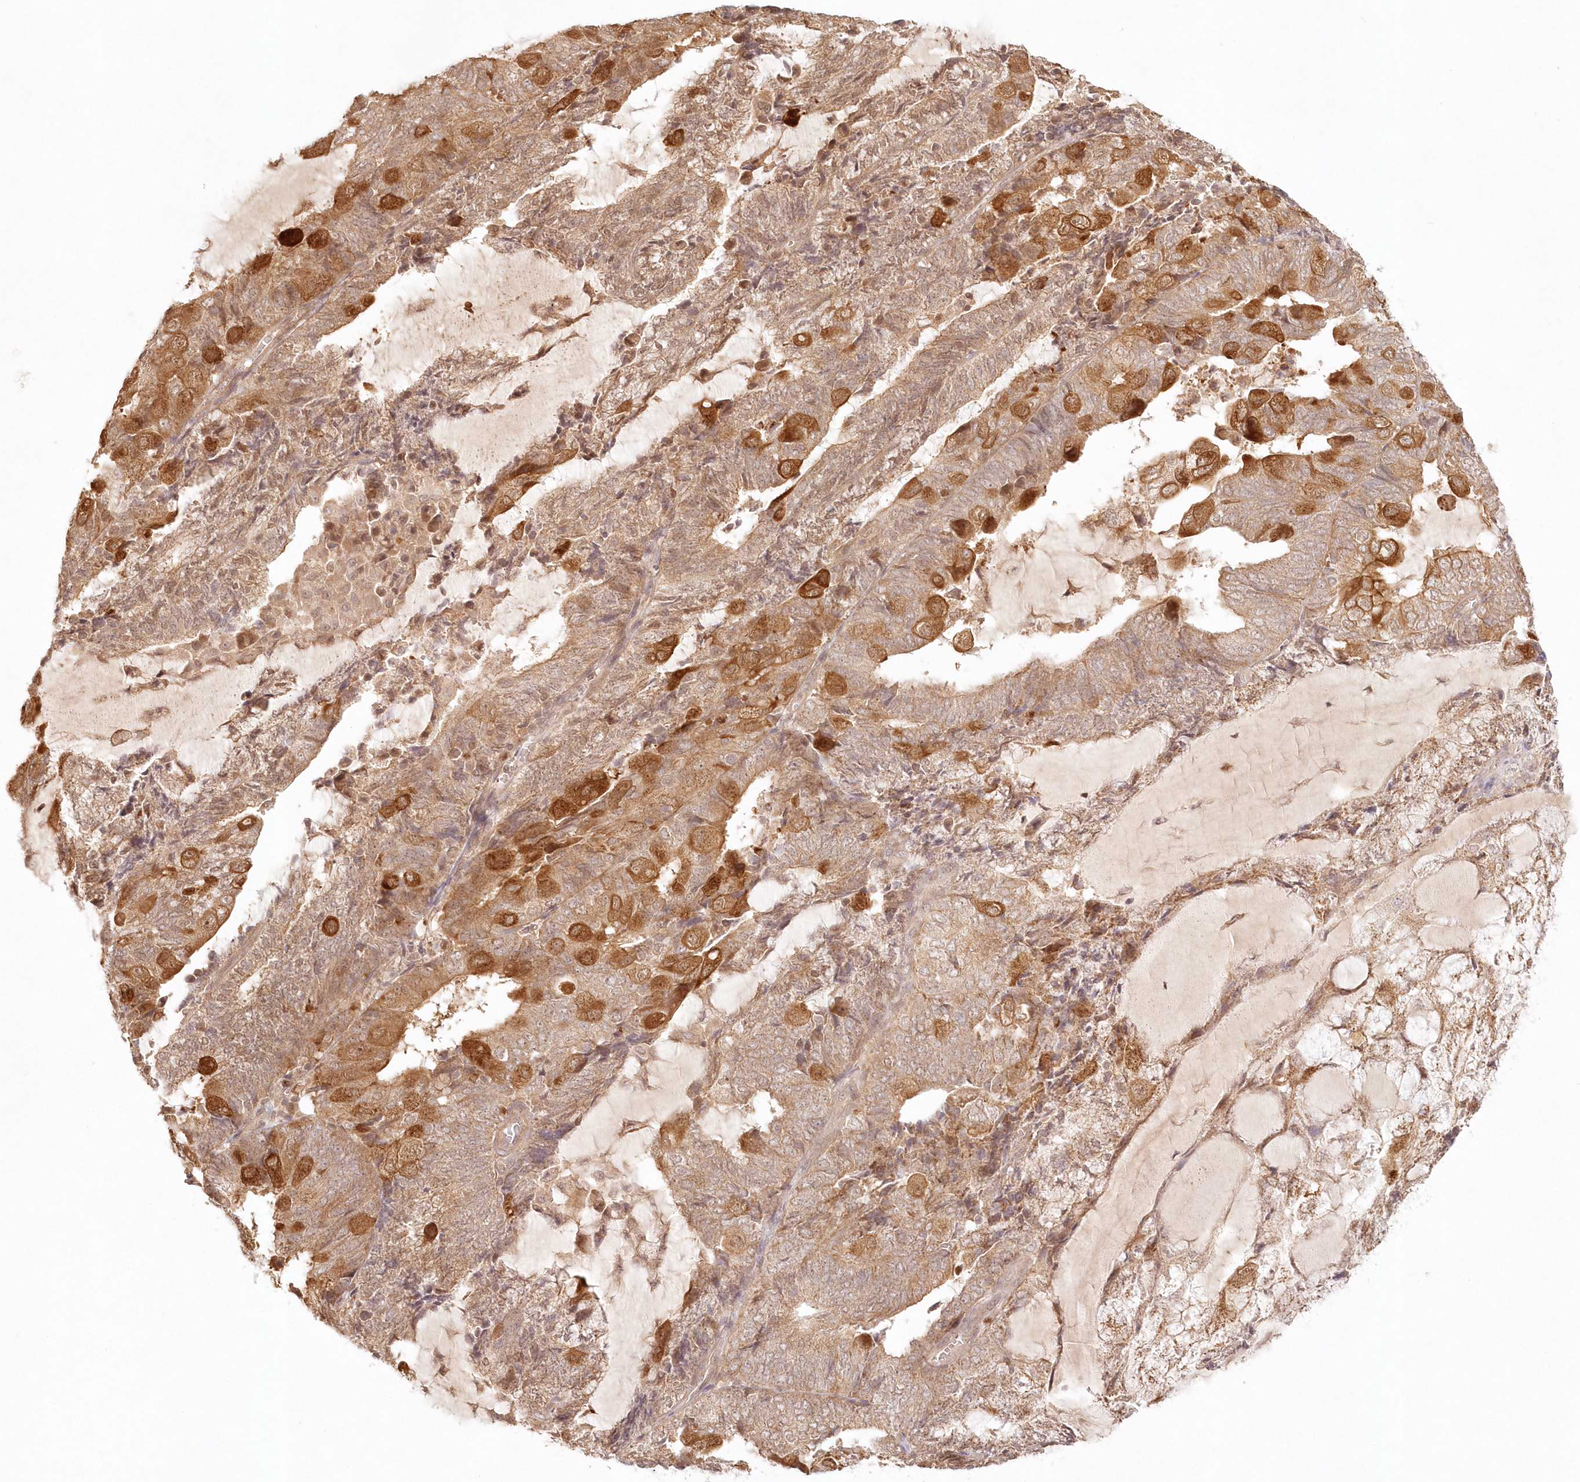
{"staining": {"intensity": "moderate", "quantity": ">75%", "location": "cytoplasmic/membranous"}, "tissue": "endometrial cancer", "cell_type": "Tumor cells", "image_type": "cancer", "snomed": [{"axis": "morphology", "description": "Adenocarcinoma, NOS"}, {"axis": "topography", "description": "Endometrium"}], "caption": "Endometrial adenocarcinoma tissue reveals moderate cytoplasmic/membranous expression in about >75% of tumor cells", "gene": "KIAA0232", "patient": {"sex": "female", "age": 81}}